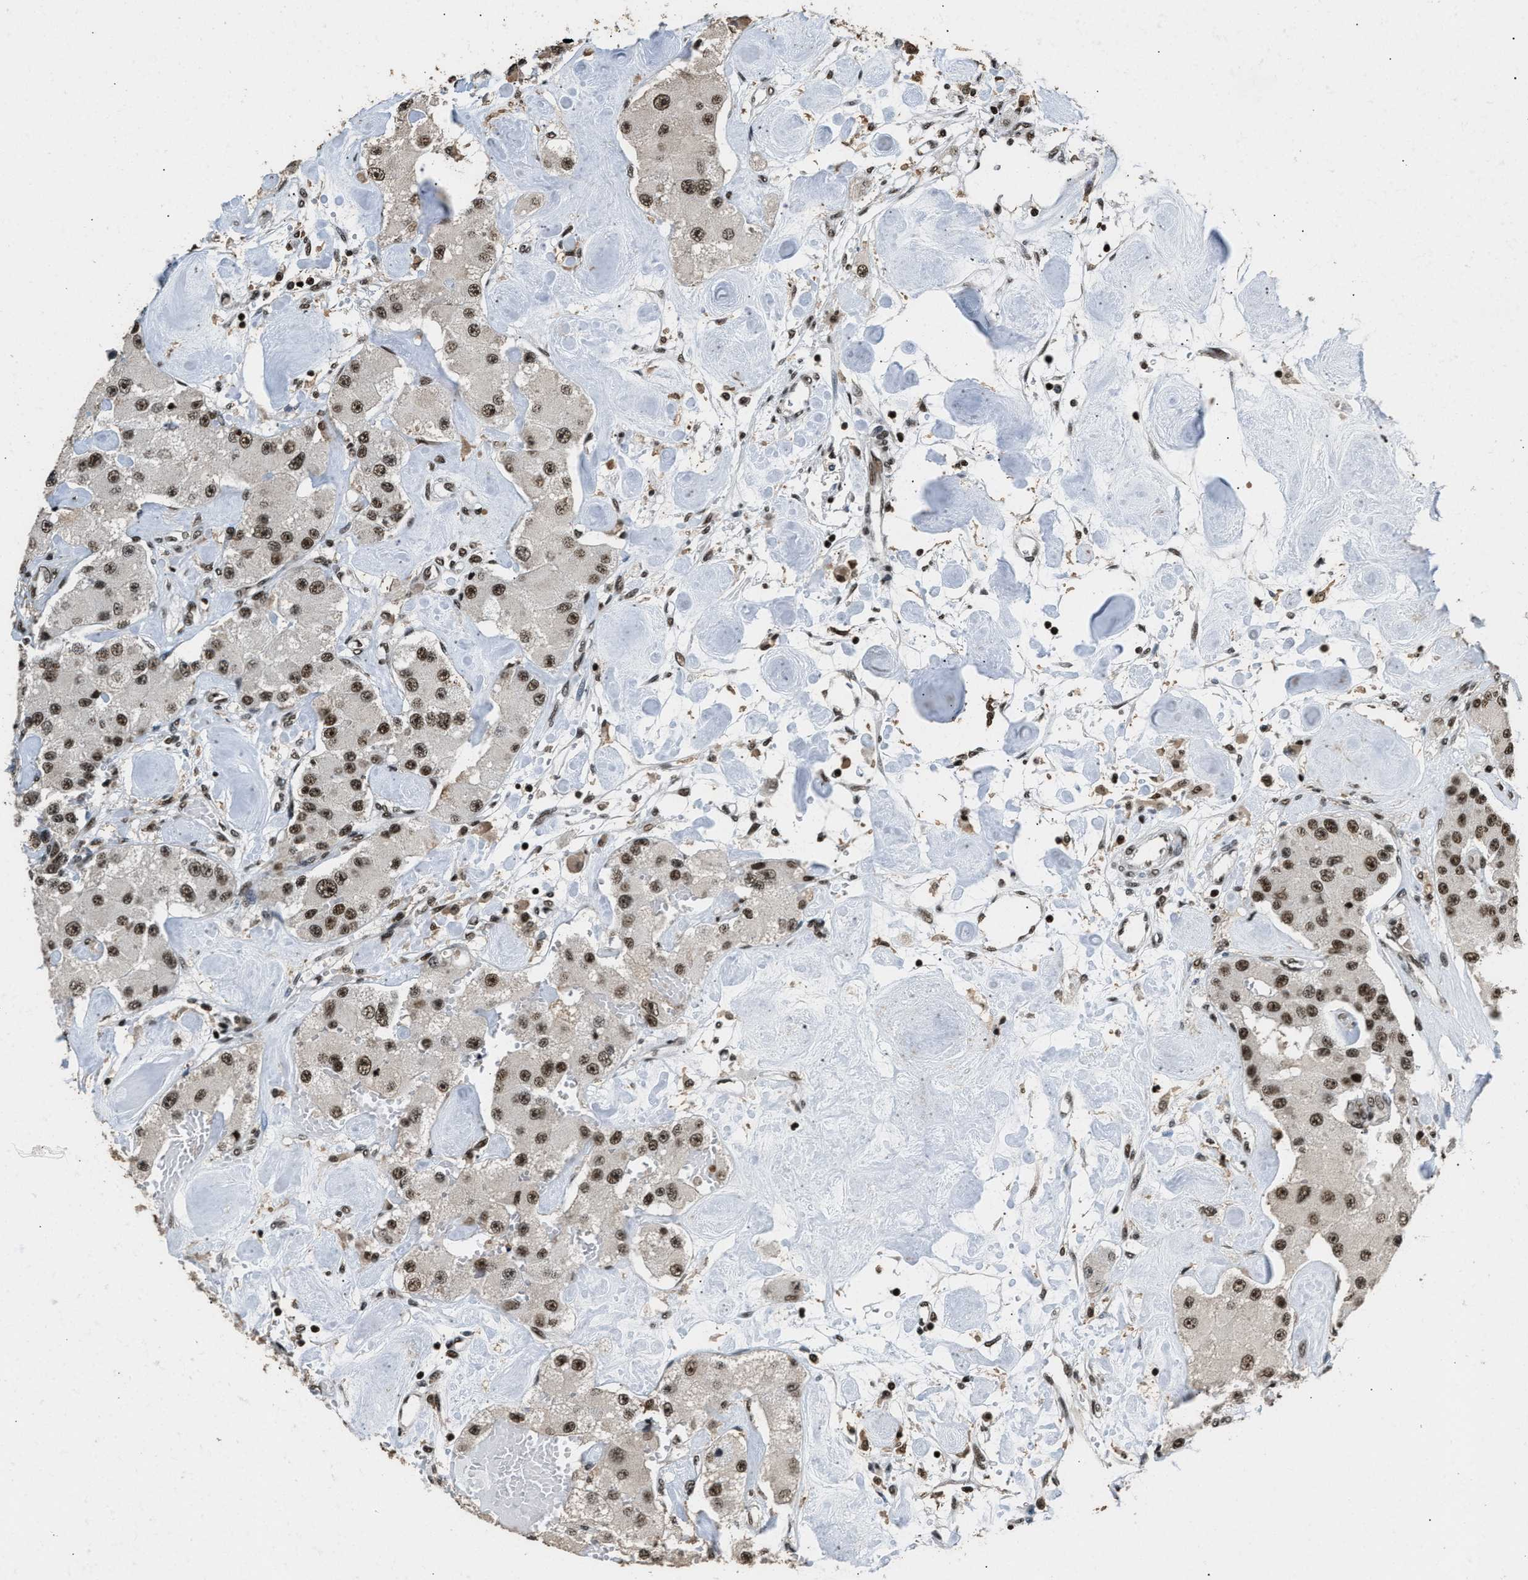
{"staining": {"intensity": "moderate", "quantity": ">75%", "location": "nuclear"}, "tissue": "carcinoid", "cell_type": "Tumor cells", "image_type": "cancer", "snomed": [{"axis": "morphology", "description": "Carcinoid, malignant, NOS"}, {"axis": "topography", "description": "Pancreas"}], "caption": "This image demonstrates IHC staining of human carcinoid, with medium moderate nuclear positivity in about >75% of tumor cells.", "gene": "RAD21", "patient": {"sex": "male", "age": 41}}